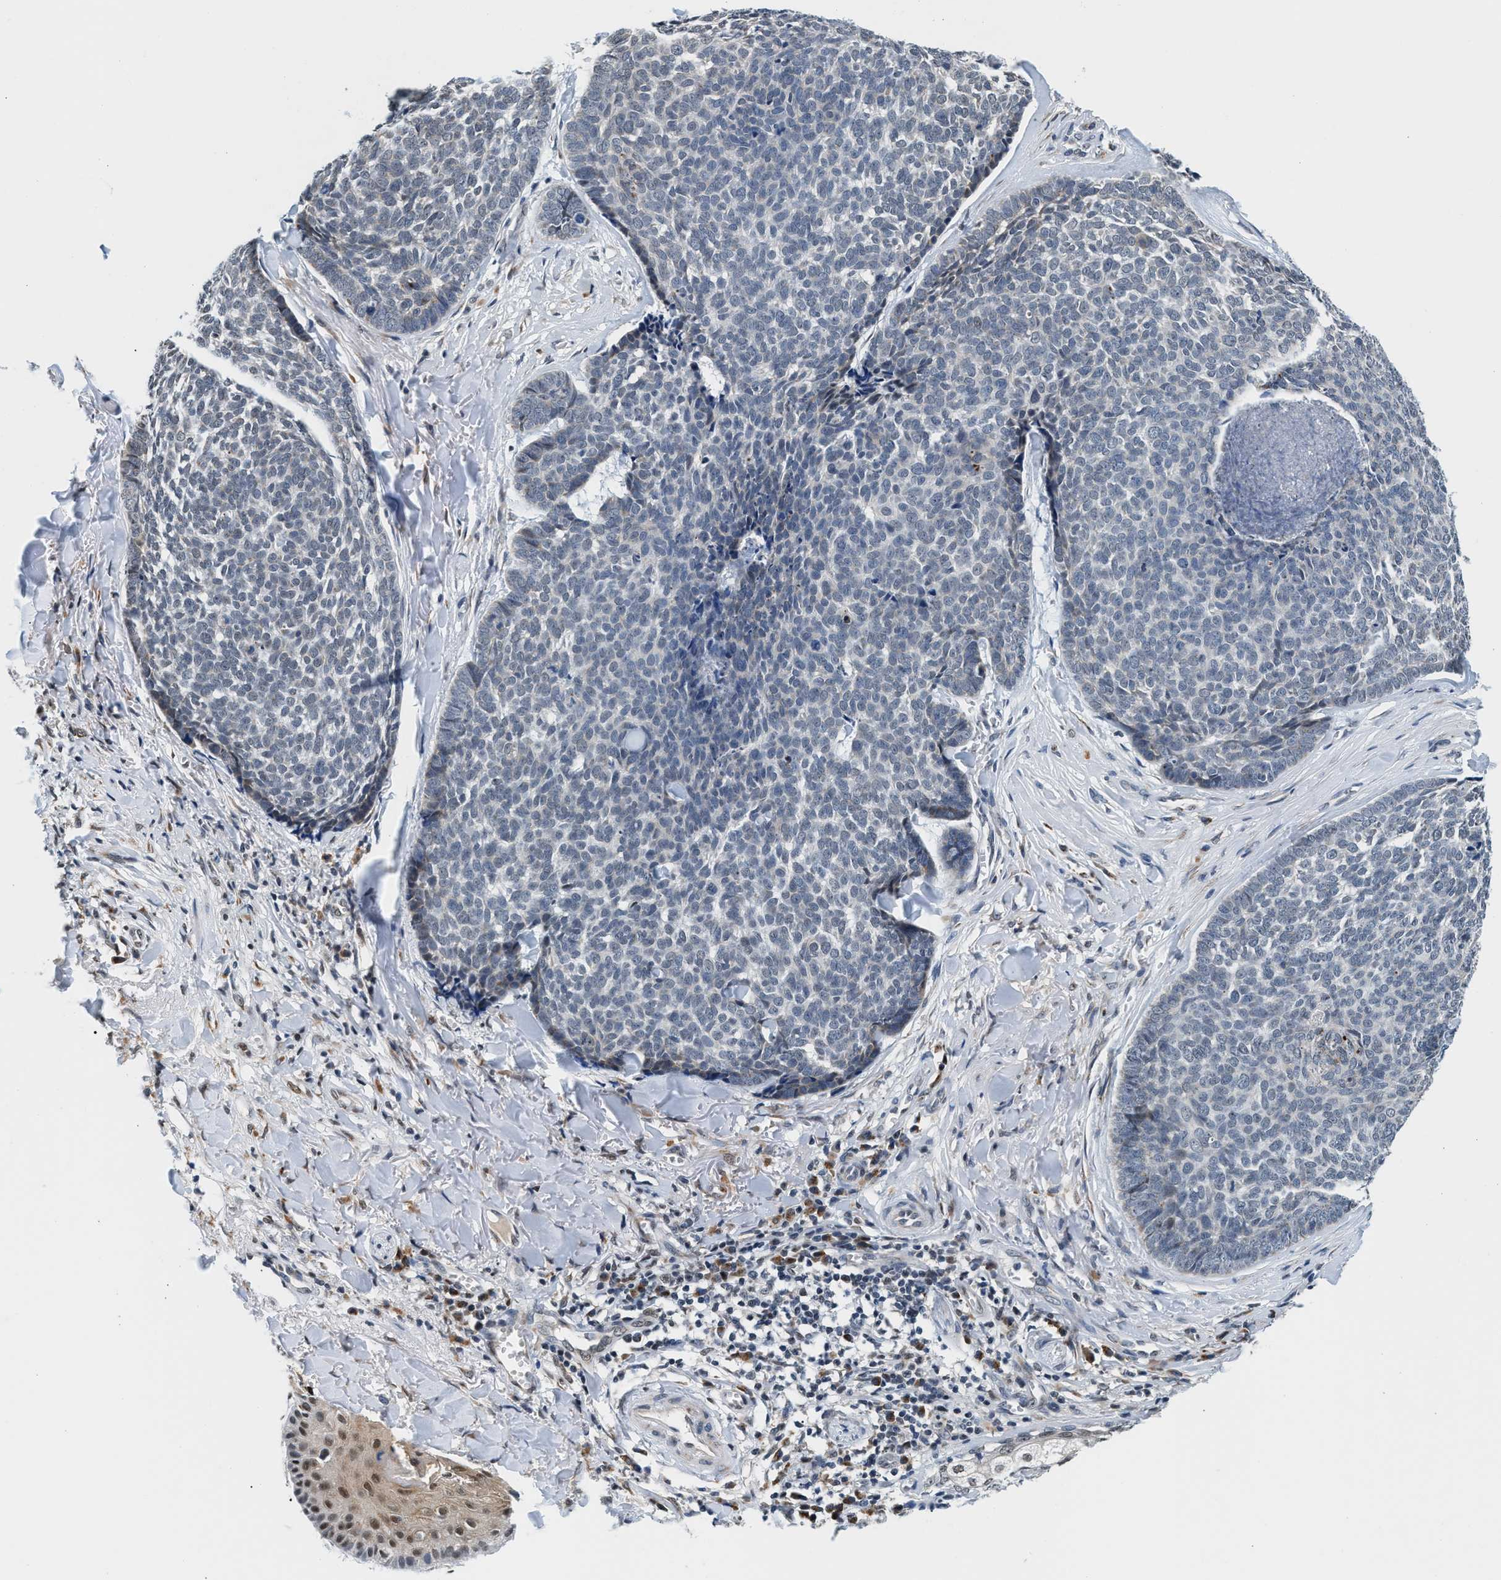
{"staining": {"intensity": "negative", "quantity": "none", "location": "none"}, "tissue": "skin cancer", "cell_type": "Tumor cells", "image_type": "cancer", "snomed": [{"axis": "morphology", "description": "Basal cell carcinoma"}, {"axis": "topography", "description": "Skin"}], "caption": "Micrograph shows no protein expression in tumor cells of skin cancer (basal cell carcinoma) tissue.", "gene": "KCNMB2", "patient": {"sex": "male", "age": 84}}